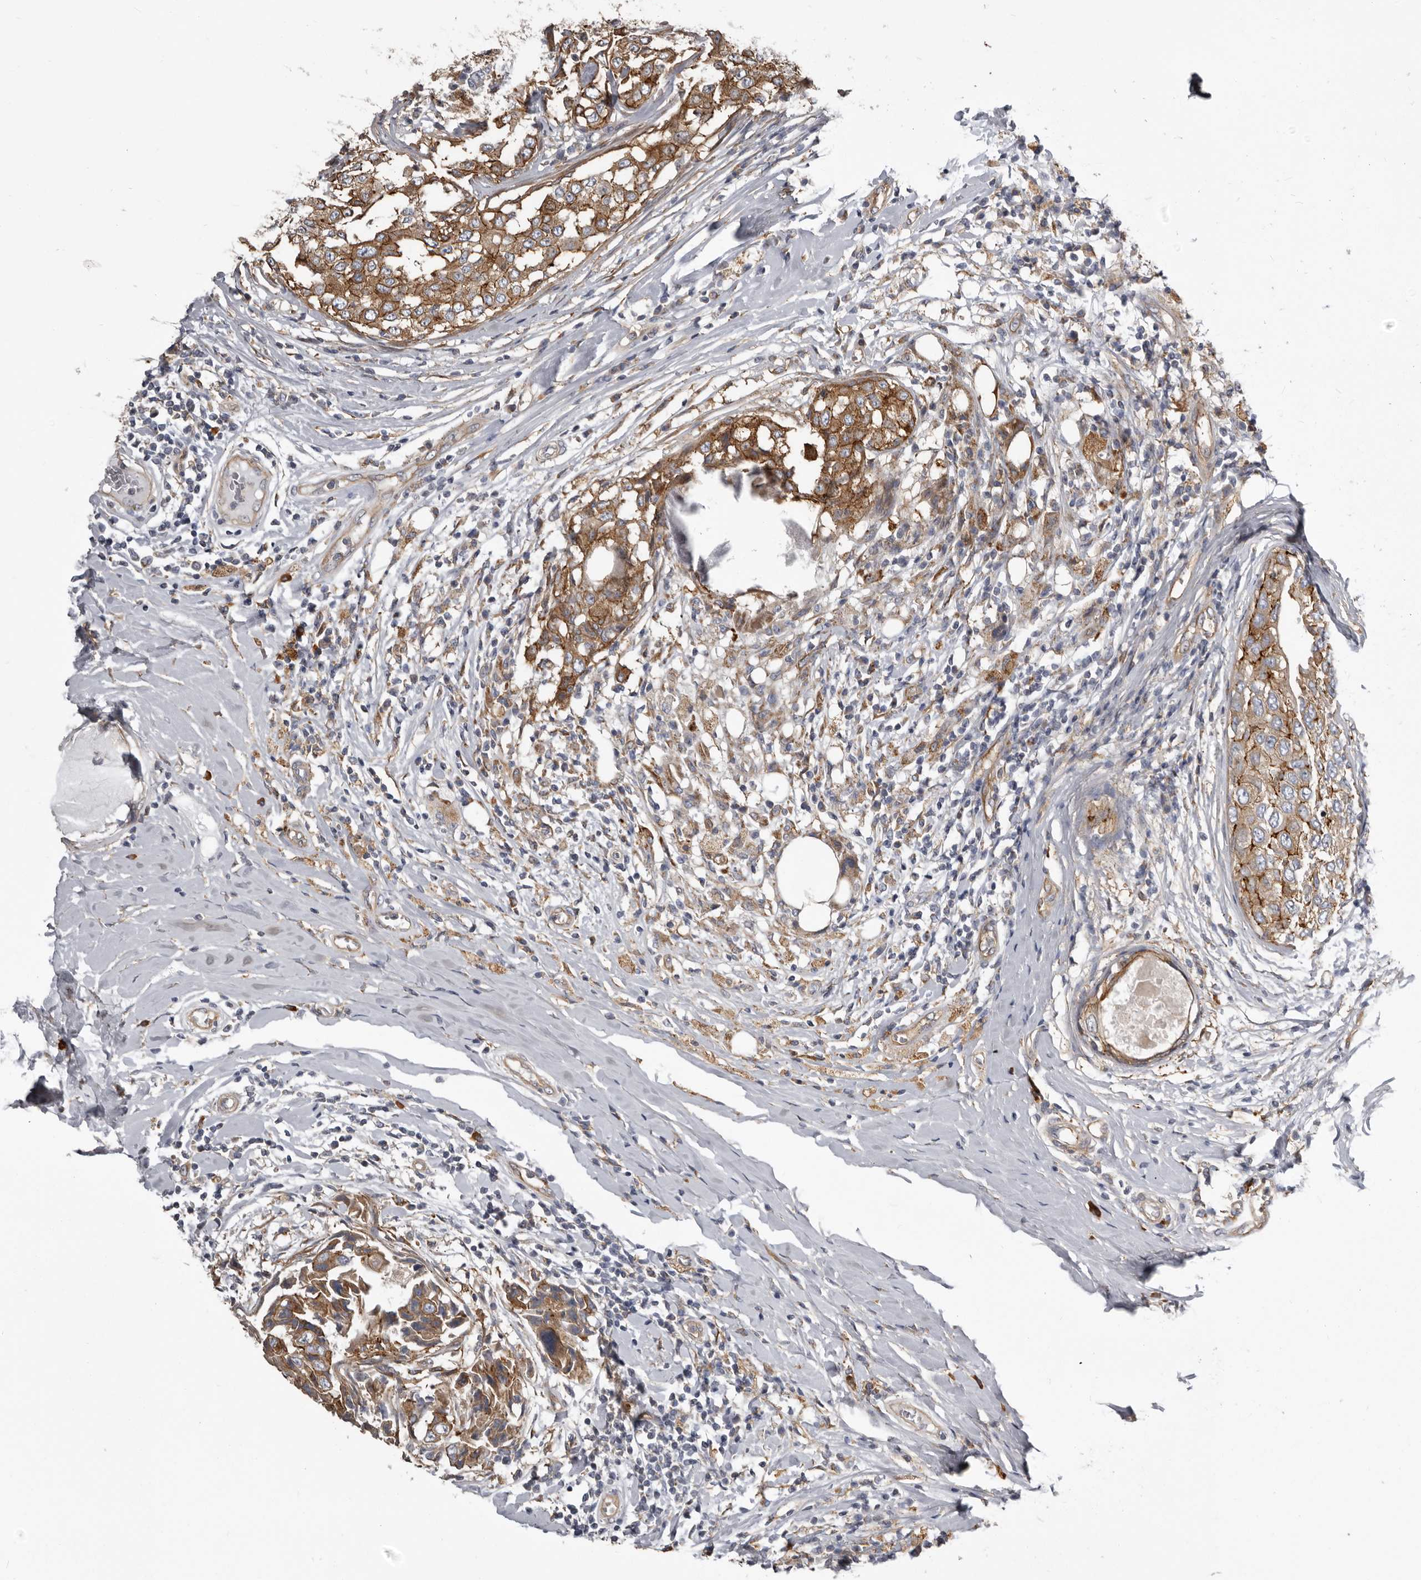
{"staining": {"intensity": "moderate", "quantity": ">75%", "location": "cytoplasmic/membranous"}, "tissue": "breast cancer", "cell_type": "Tumor cells", "image_type": "cancer", "snomed": [{"axis": "morphology", "description": "Duct carcinoma"}, {"axis": "topography", "description": "Breast"}], "caption": "Immunohistochemical staining of breast cancer demonstrates medium levels of moderate cytoplasmic/membranous protein positivity in about >75% of tumor cells.", "gene": "ENAH", "patient": {"sex": "female", "age": 27}}